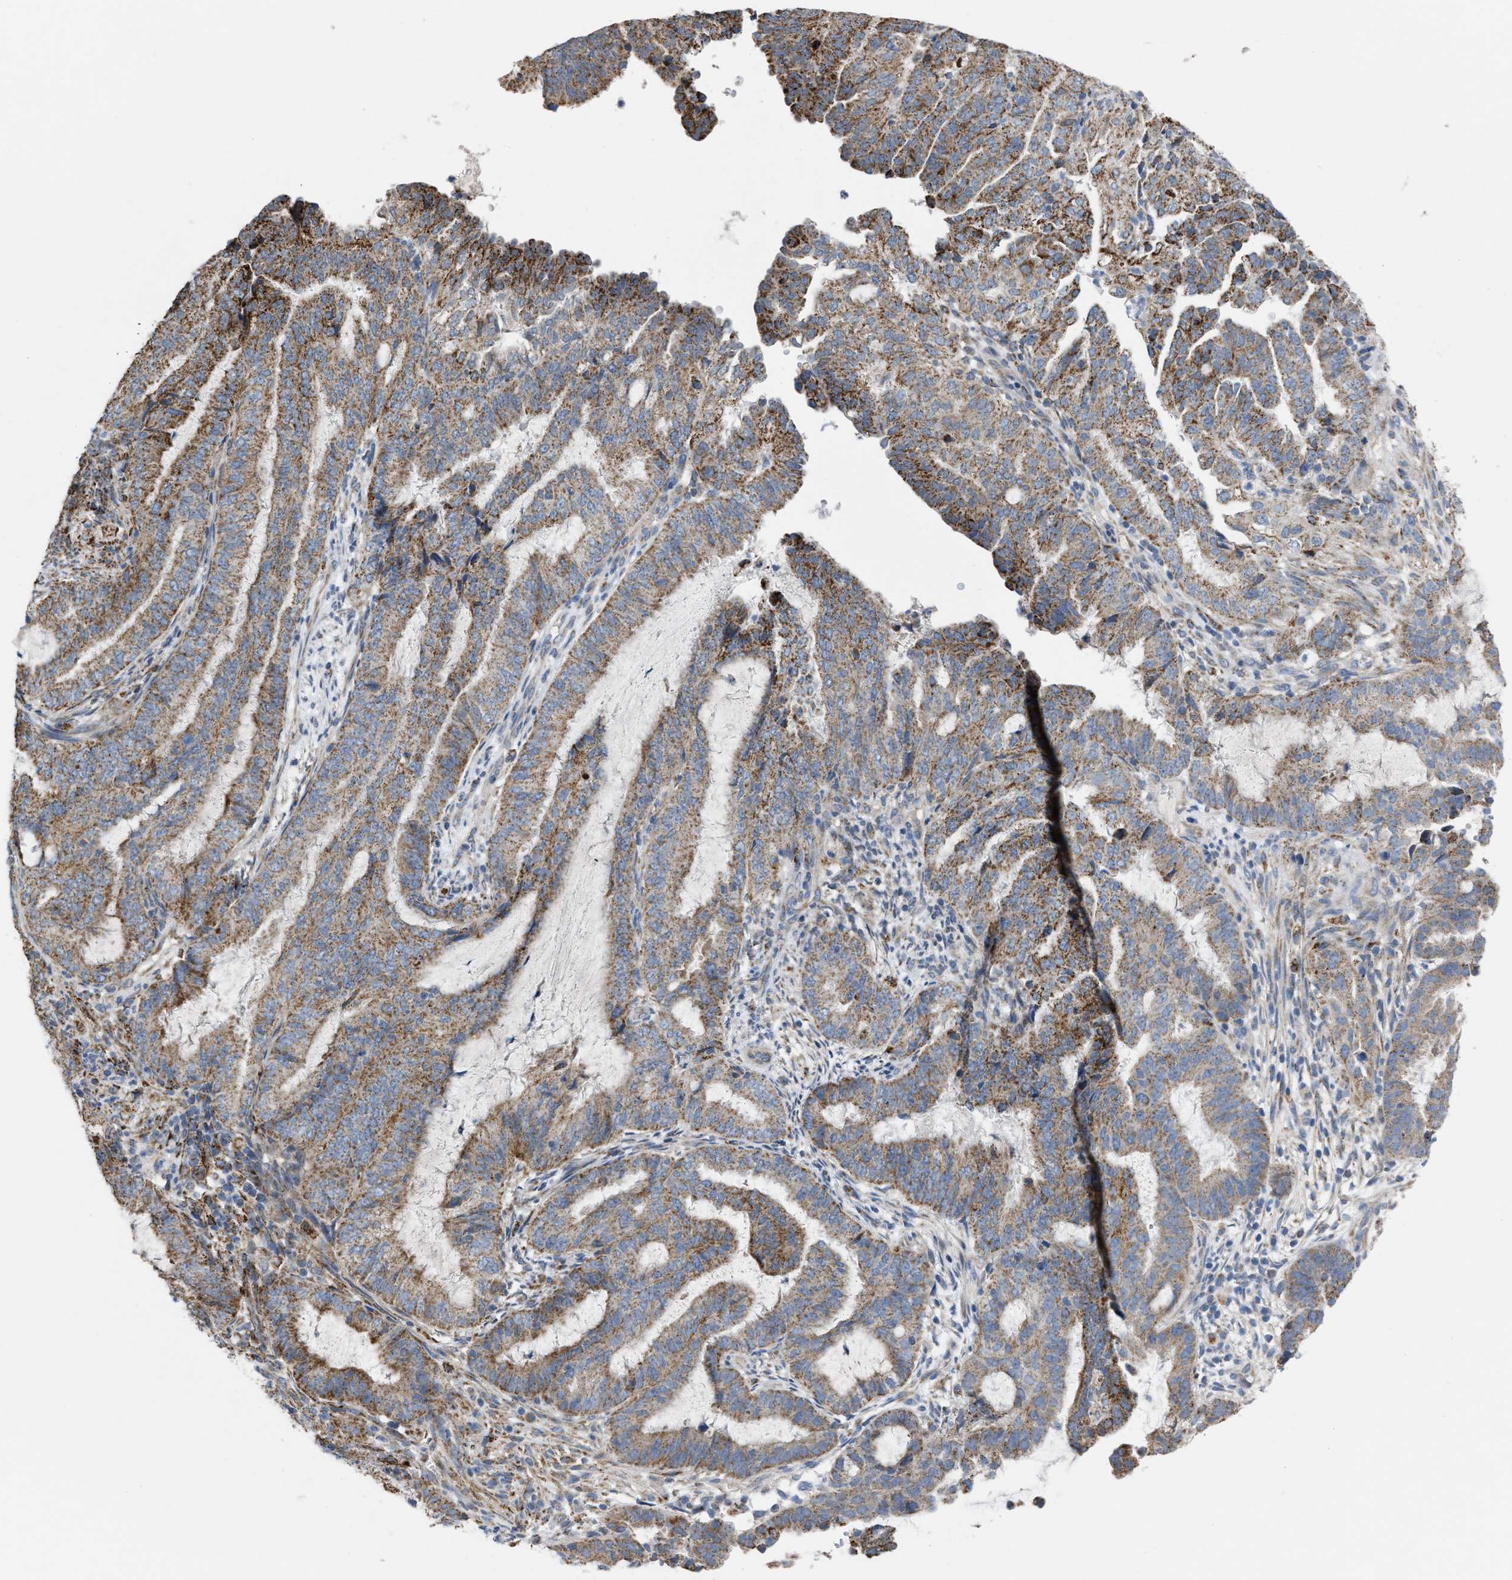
{"staining": {"intensity": "moderate", "quantity": ">75%", "location": "cytoplasmic/membranous"}, "tissue": "endometrial cancer", "cell_type": "Tumor cells", "image_type": "cancer", "snomed": [{"axis": "morphology", "description": "Adenocarcinoma, NOS"}, {"axis": "topography", "description": "Endometrium"}], "caption": "Brown immunohistochemical staining in human adenocarcinoma (endometrial) shows moderate cytoplasmic/membranous positivity in about >75% of tumor cells.", "gene": "BCL10", "patient": {"sex": "female", "age": 51}}